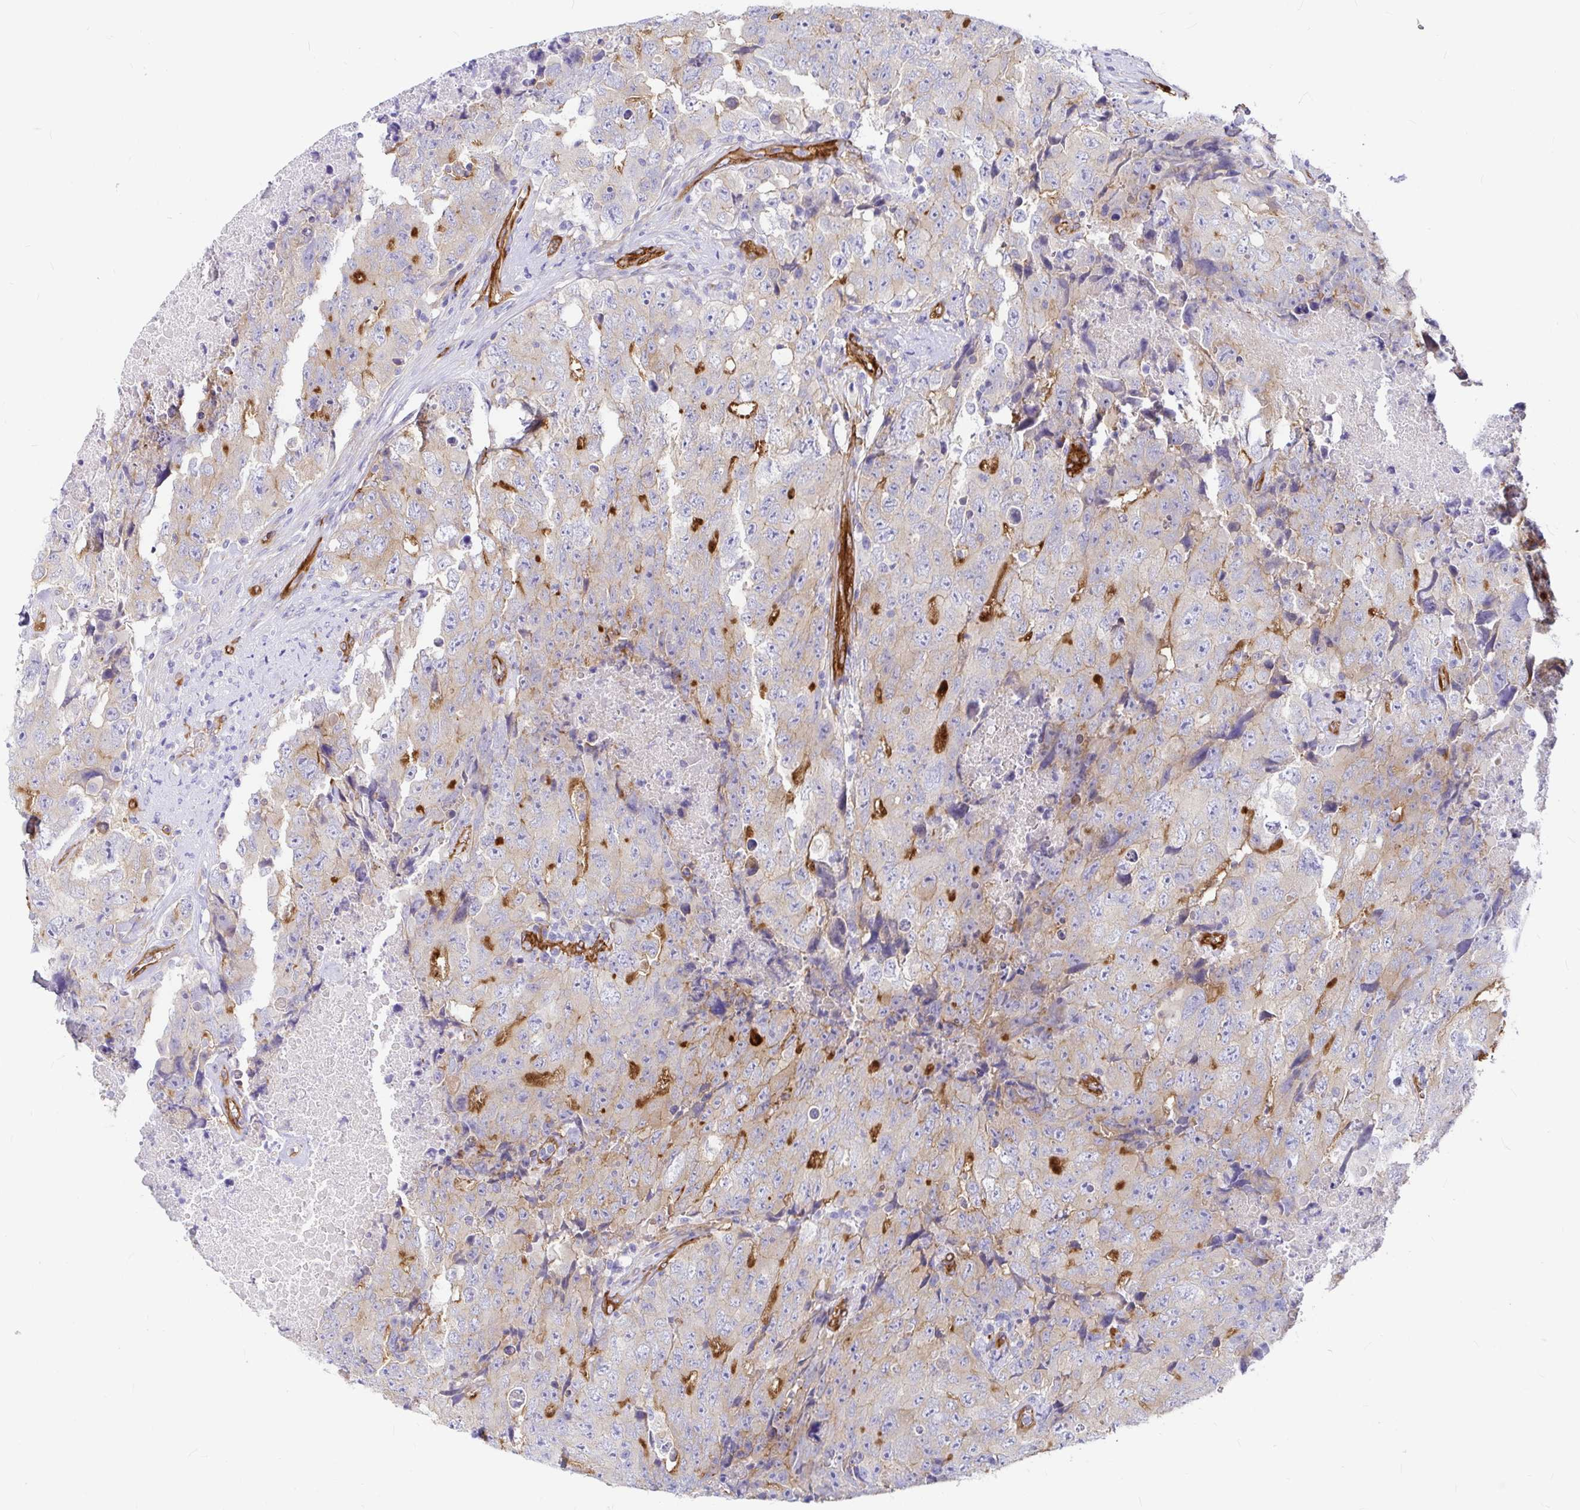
{"staining": {"intensity": "moderate", "quantity": "<25%", "location": "cytoplasmic/membranous"}, "tissue": "testis cancer", "cell_type": "Tumor cells", "image_type": "cancer", "snomed": [{"axis": "morphology", "description": "Carcinoma, Embryonal, NOS"}, {"axis": "topography", "description": "Testis"}], "caption": "A low amount of moderate cytoplasmic/membranous expression is seen in approximately <25% of tumor cells in testis embryonal carcinoma tissue.", "gene": "MYO1B", "patient": {"sex": "male", "age": 24}}